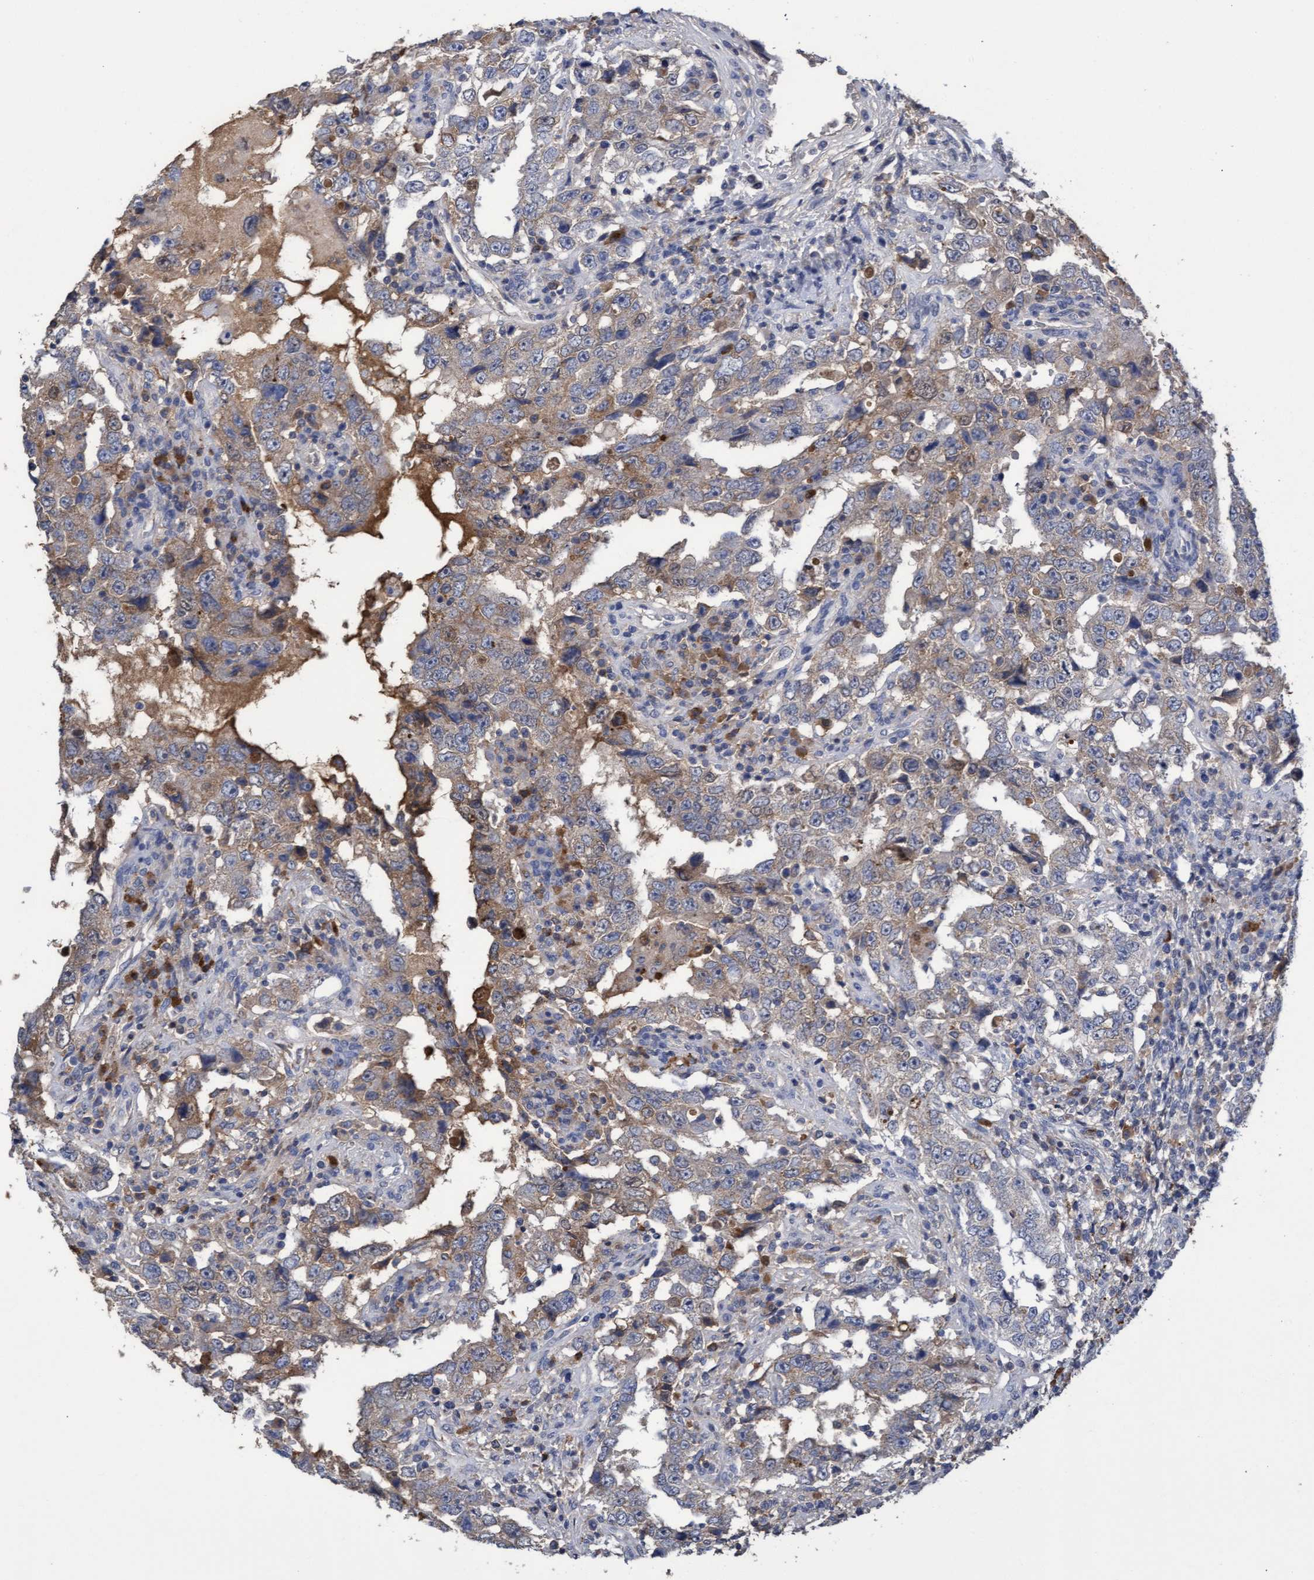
{"staining": {"intensity": "weak", "quantity": ">75%", "location": "cytoplasmic/membranous"}, "tissue": "testis cancer", "cell_type": "Tumor cells", "image_type": "cancer", "snomed": [{"axis": "morphology", "description": "Carcinoma, Embryonal, NOS"}, {"axis": "topography", "description": "Testis"}], "caption": "A brown stain labels weak cytoplasmic/membranous staining of a protein in testis cancer tumor cells.", "gene": "GPR39", "patient": {"sex": "male", "age": 26}}